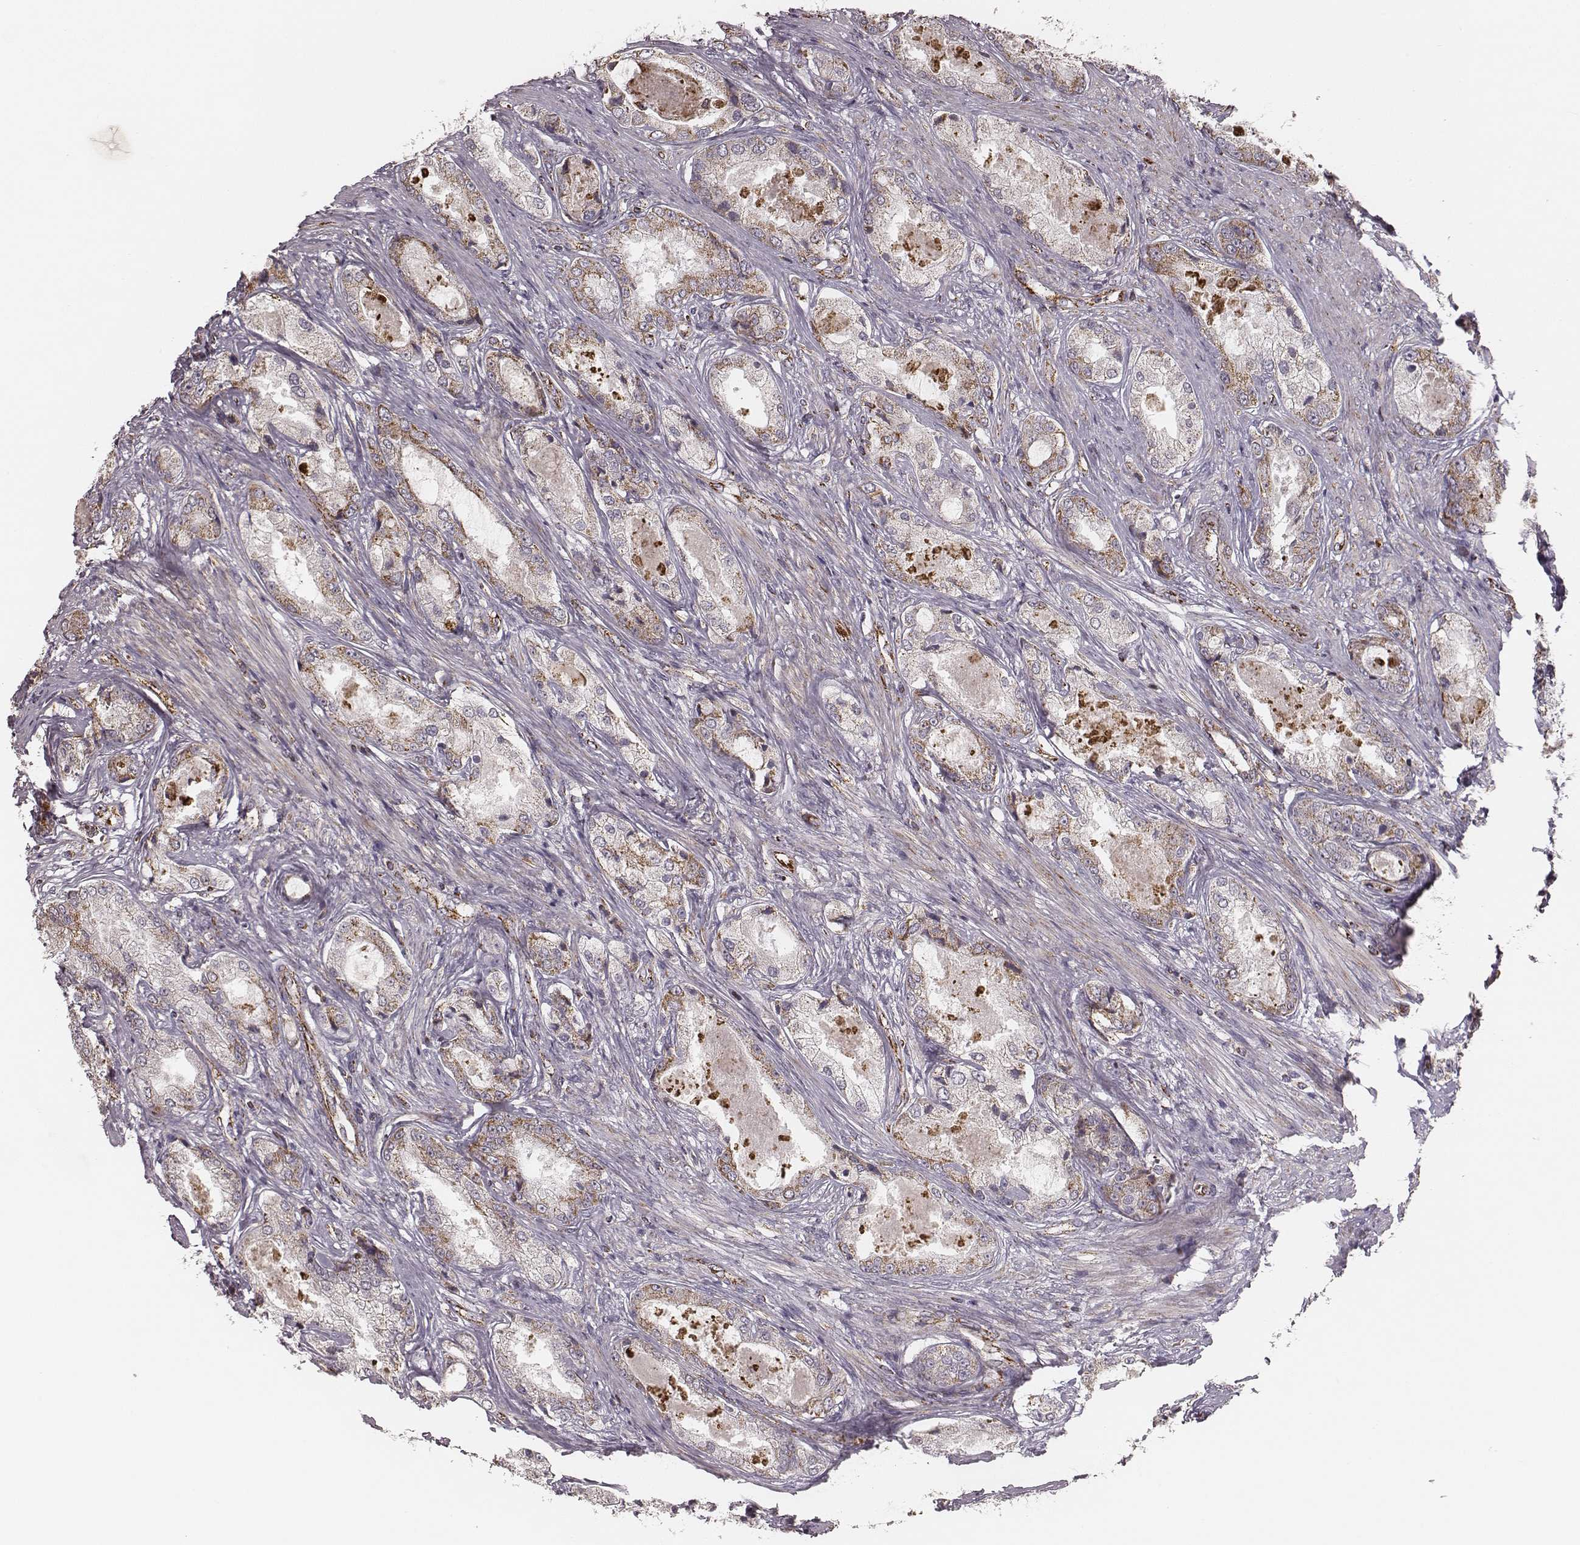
{"staining": {"intensity": "moderate", "quantity": ">75%", "location": "cytoplasmic/membranous"}, "tissue": "prostate cancer", "cell_type": "Tumor cells", "image_type": "cancer", "snomed": [{"axis": "morphology", "description": "Adenocarcinoma, Low grade"}, {"axis": "topography", "description": "Prostate"}], "caption": "A brown stain labels moderate cytoplasmic/membranous expression of a protein in prostate cancer (low-grade adenocarcinoma) tumor cells. The protein is stained brown, and the nuclei are stained in blue (DAB IHC with brightfield microscopy, high magnification).", "gene": "TUFM", "patient": {"sex": "male", "age": 68}}